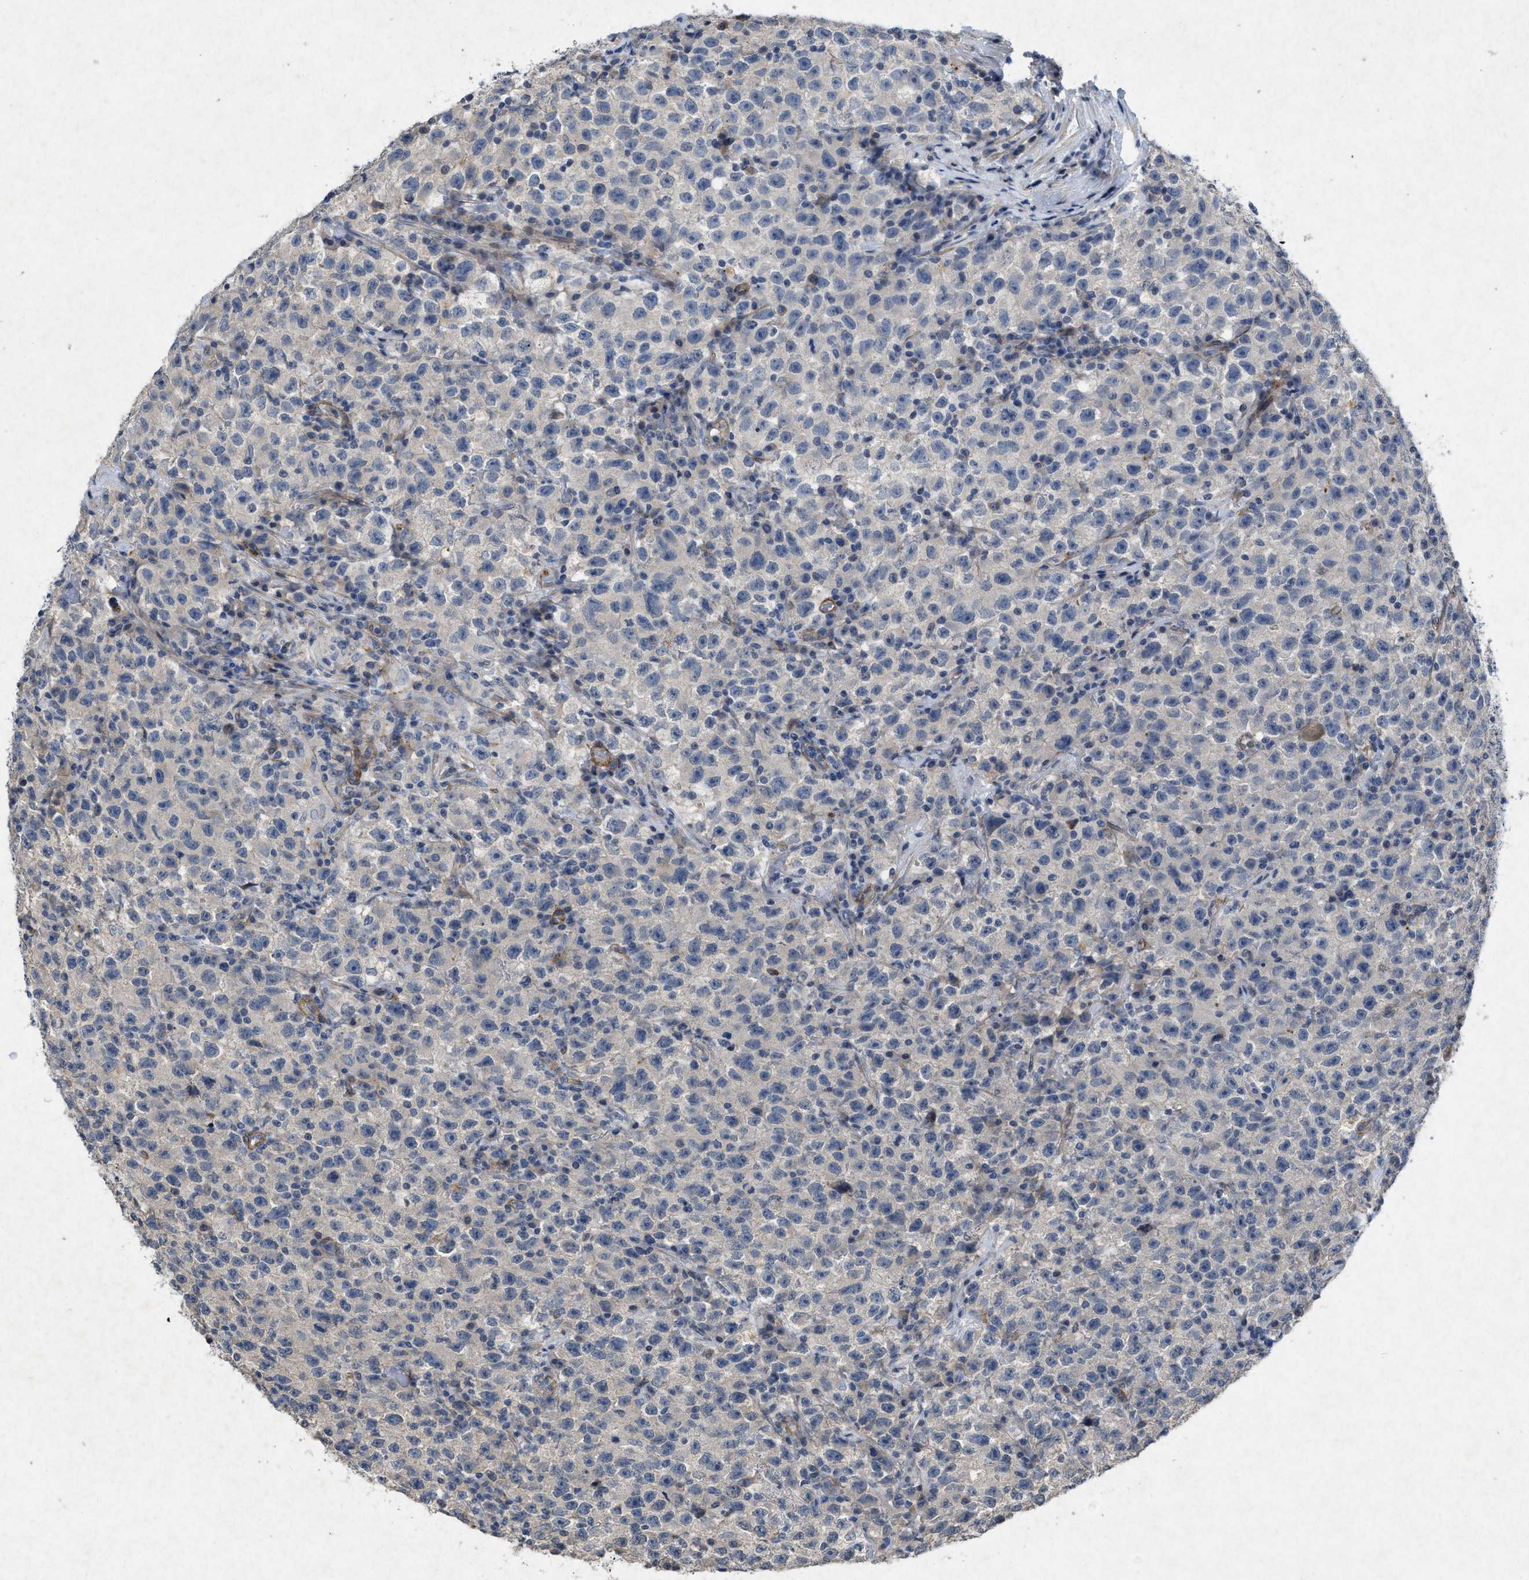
{"staining": {"intensity": "negative", "quantity": "none", "location": "none"}, "tissue": "testis cancer", "cell_type": "Tumor cells", "image_type": "cancer", "snomed": [{"axis": "morphology", "description": "Seminoma, NOS"}, {"axis": "topography", "description": "Testis"}], "caption": "This is an immunohistochemistry (IHC) image of human testis cancer. There is no staining in tumor cells.", "gene": "PDGFRA", "patient": {"sex": "male", "age": 22}}